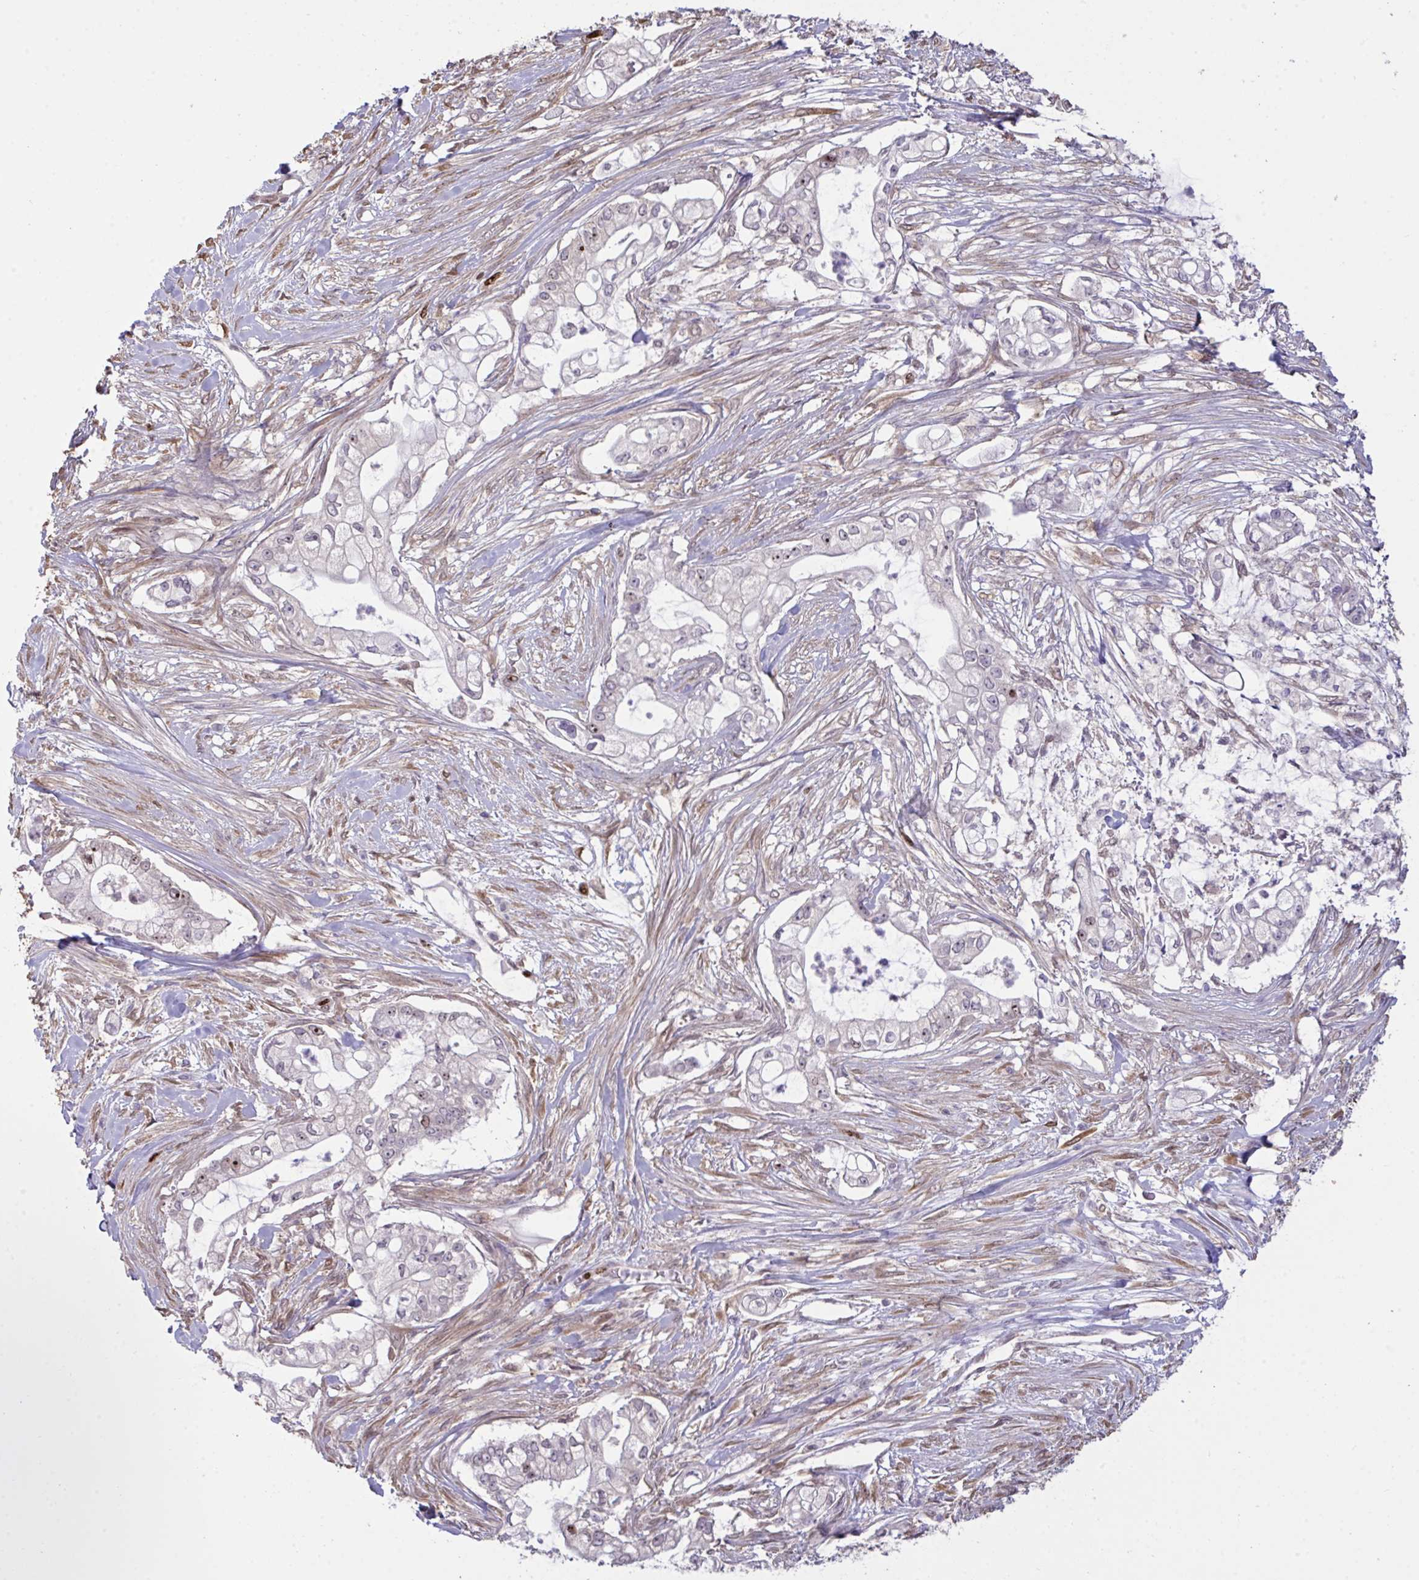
{"staining": {"intensity": "negative", "quantity": "none", "location": "none"}, "tissue": "pancreatic cancer", "cell_type": "Tumor cells", "image_type": "cancer", "snomed": [{"axis": "morphology", "description": "Adenocarcinoma, NOS"}, {"axis": "topography", "description": "Pancreas"}], "caption": "Immunohistochemical staining of pancreatic cancer (adenocarcinoma) reveals no significant expression in tumor cells.", "gene": "SETD7", "patient": {"sex": "female", "age": 69}}